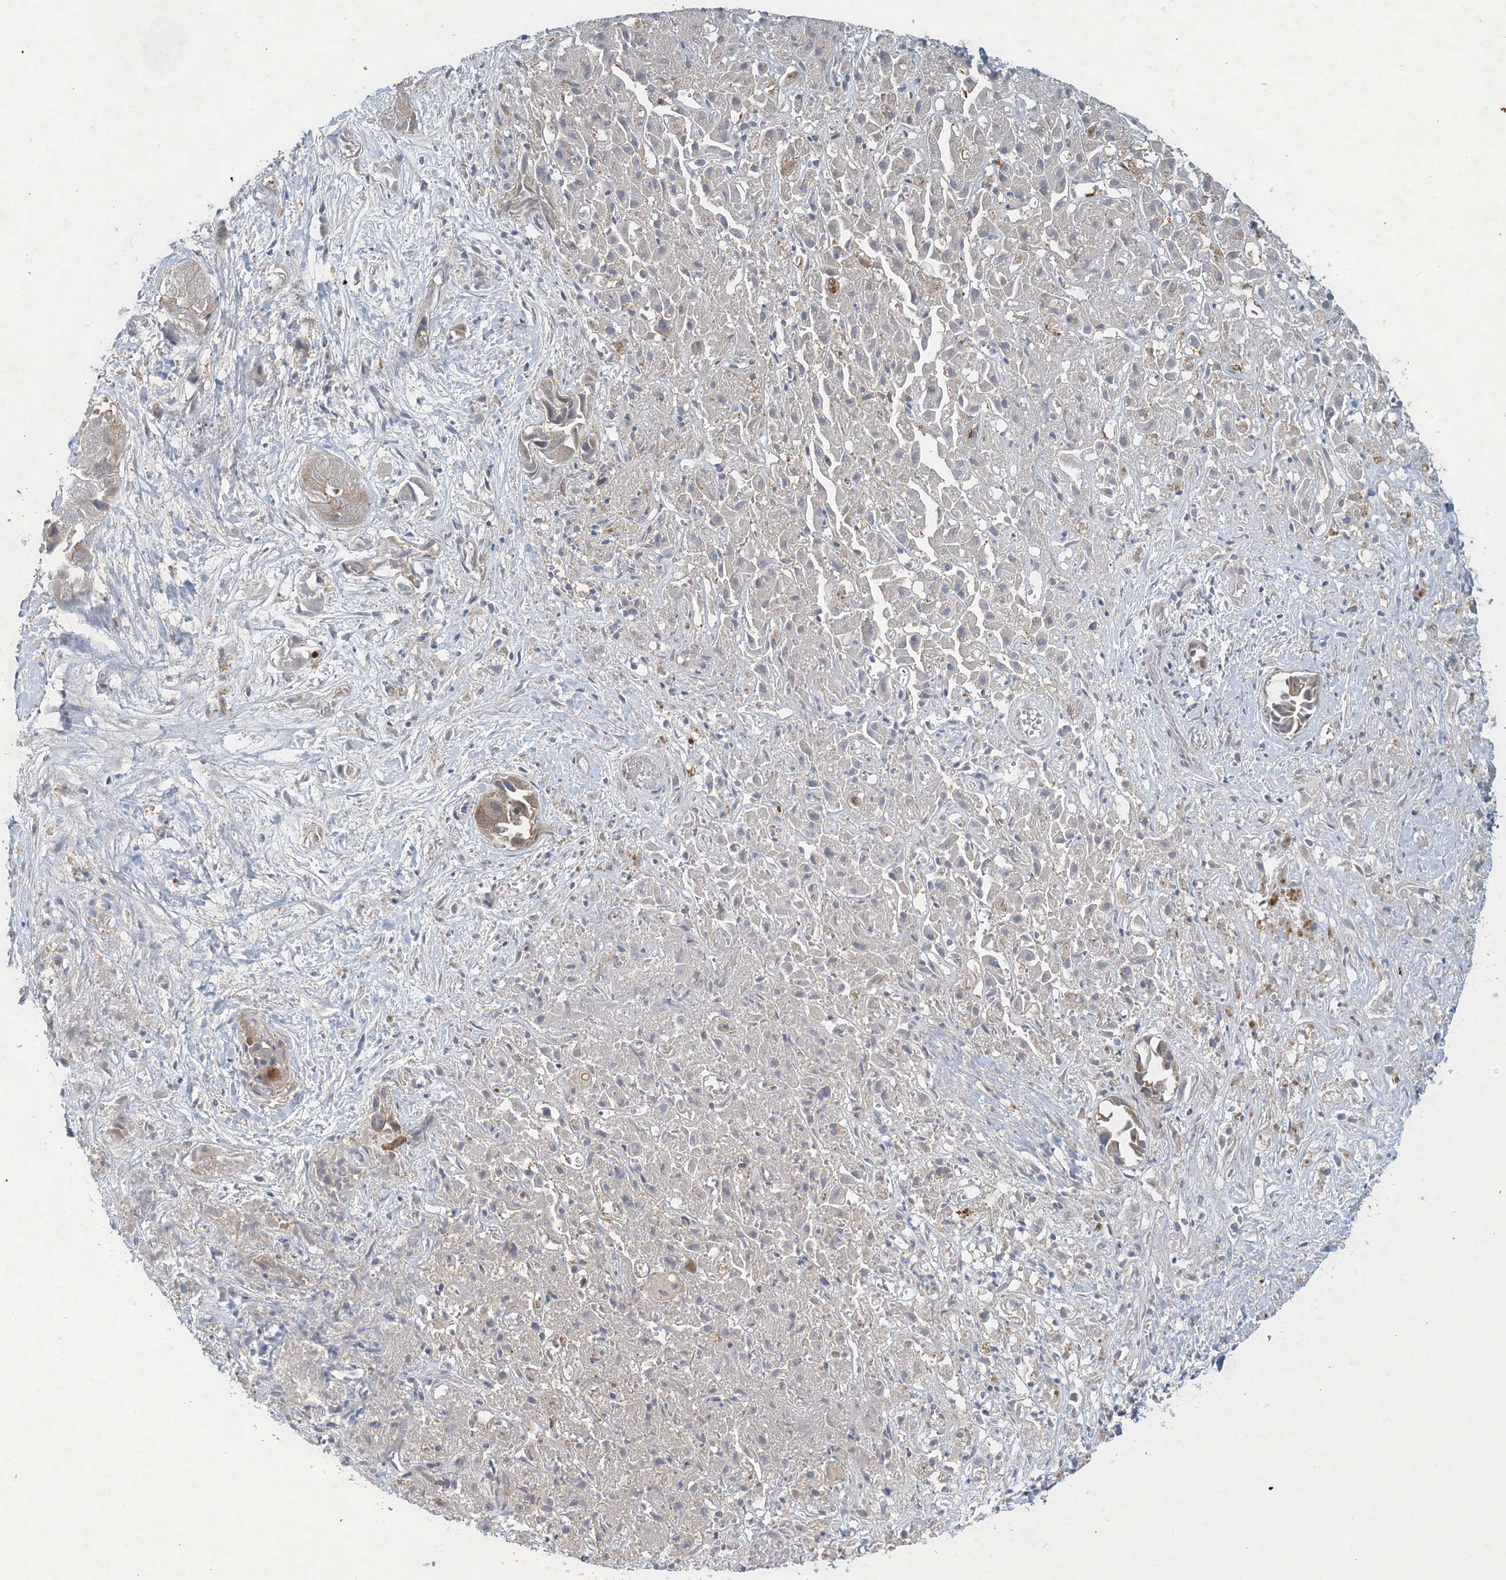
{"staining": {"intensity": "weak", "quantity": "25%-75%", "location": "cytoplasmic/membranous"}, "tissue": "liver cancer", "cell_type": "Tumor cells", "image_type": "cancer", "snomed": [{"axis": "morphology", "description": "Cholangiocarcinoma"}, {"axis": "topography", "description": "Liver"}], "caption": "Immunohistochemical staining of liver cancer displays low levels of weak cytoplasmic/membranous protein staining in about 25%-75% of tumor cells.", "gene": "CDS1", "patient": {"sex": "female", "age": 52}}